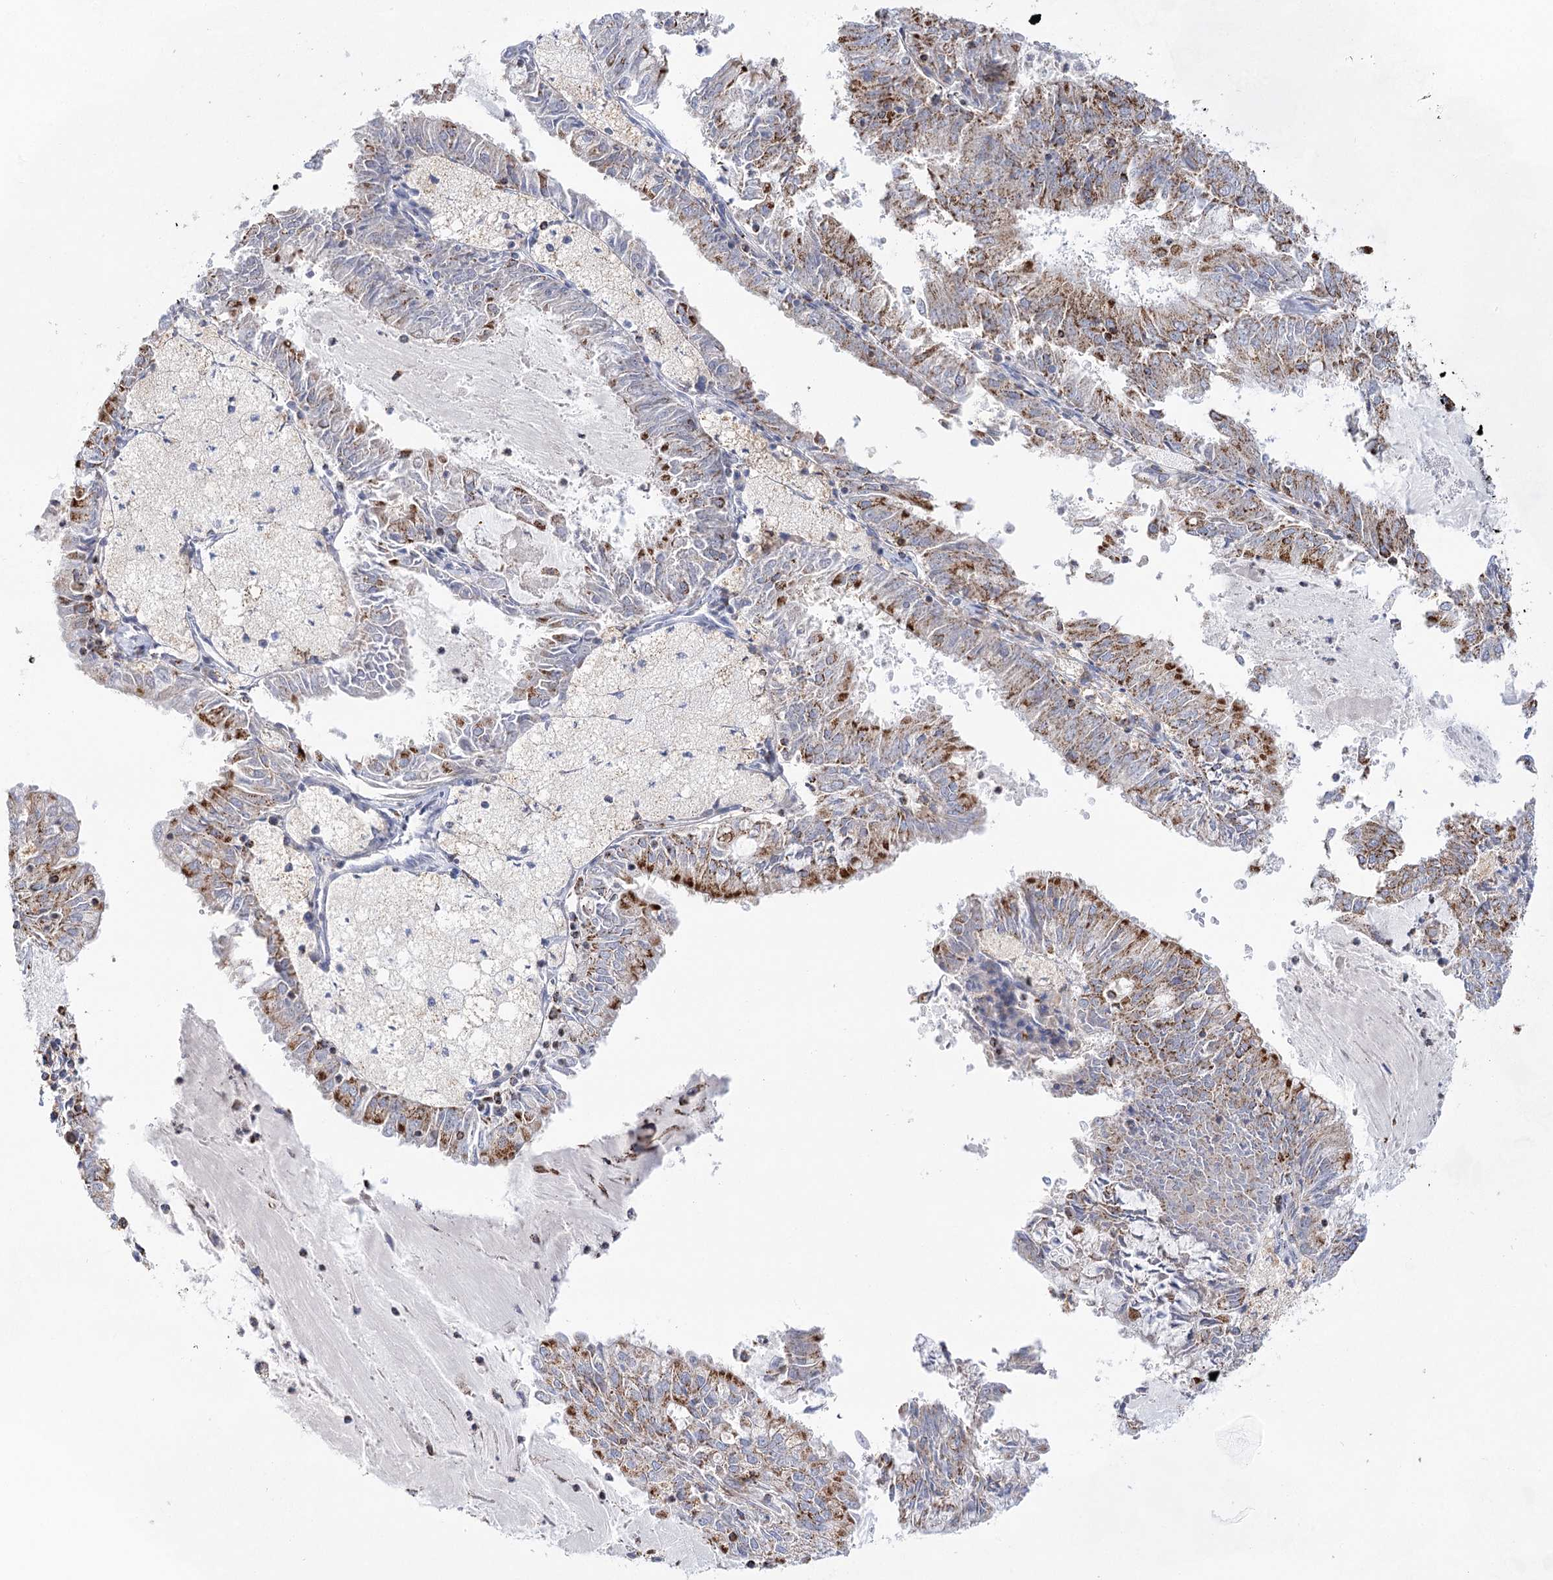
{"staining": {"intensity": "moderate", "quantity": "25%-75%", "location": "cytoplasmic/membranous"}, "tissue": "endometrial cancer", "cell_type": "Tumor cells", "image_type": "cancer", "snomed": [{"axis": "morphology", "description": "Adenocarcinoma, NOS"}, {"axis": "topography", "description": "Endometrium"}], "caption": "Endometrial cancer (adenocarcinoma) was stained to show a protein in brown. There is medium levels of moderate cytoplasmic/membranous positivity in about 25%-75% of tumor cells. Ihc stains the protein in brown and the nuclei are stained blue.", "gene": "NADK2", "patient": {"sex": "female", "age": 57}}